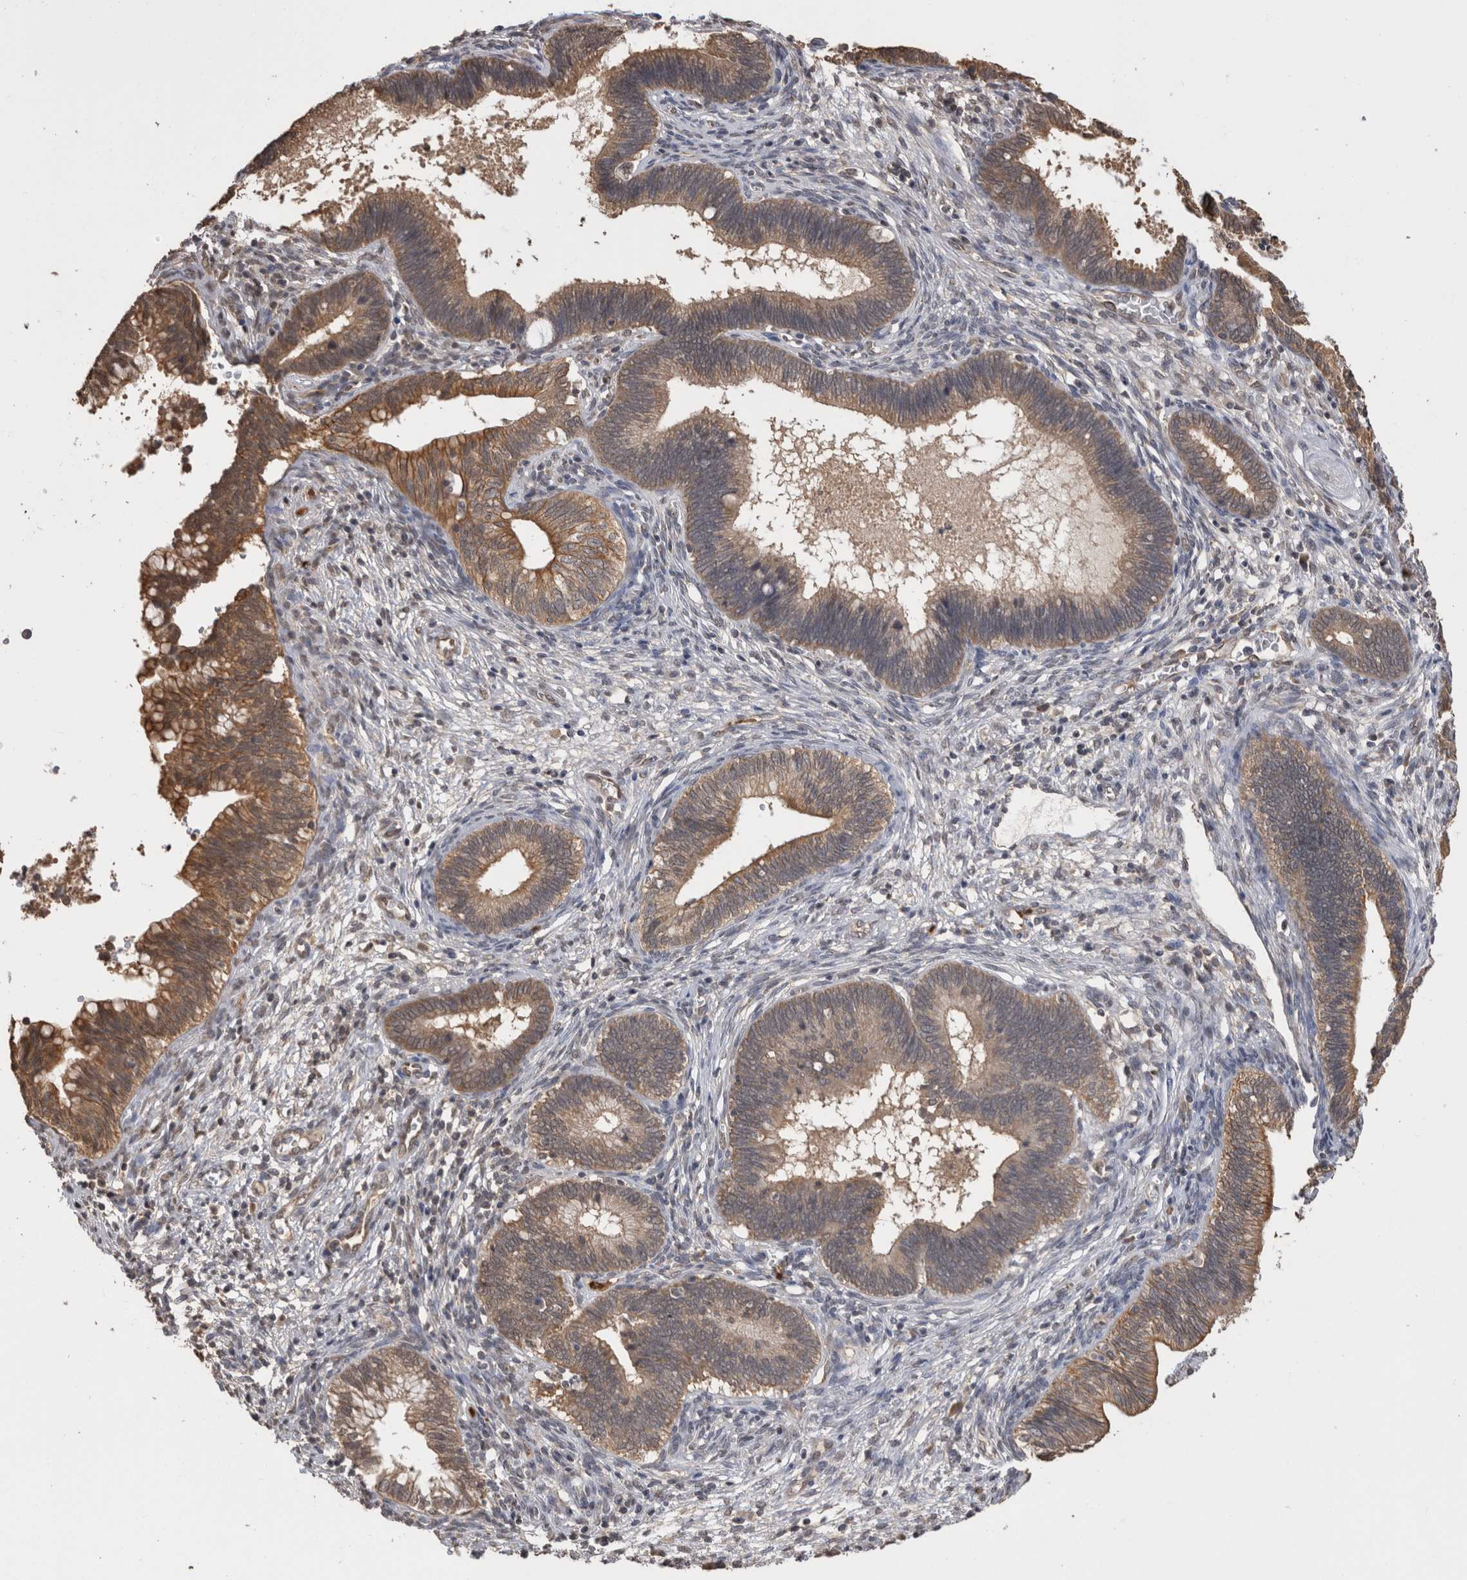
{"staining": {"intensity": "moderate", "quantity": ">75%", "location": "cytoplasmic/membranous"}, "tissue": "cervical cancer", "cell_type": "Tumor cells", "image_type": "cancer", "snomed": [{"axis": "morphology", "description": "Adenocarcinoma, NOS"}, {"axis": "topography", "description": "Cervix"}], "caption": "IHC of cervical cancer (adenocarcinoma) displays medium levels of moderate cytoplasmic/membranous staining in approximately >75% of tumor cells. (DAB IHC, brown staining for protein, blue staining for nuclei).", "gene": "PAK4", "patient": {"sex": "female", "age": 44}}